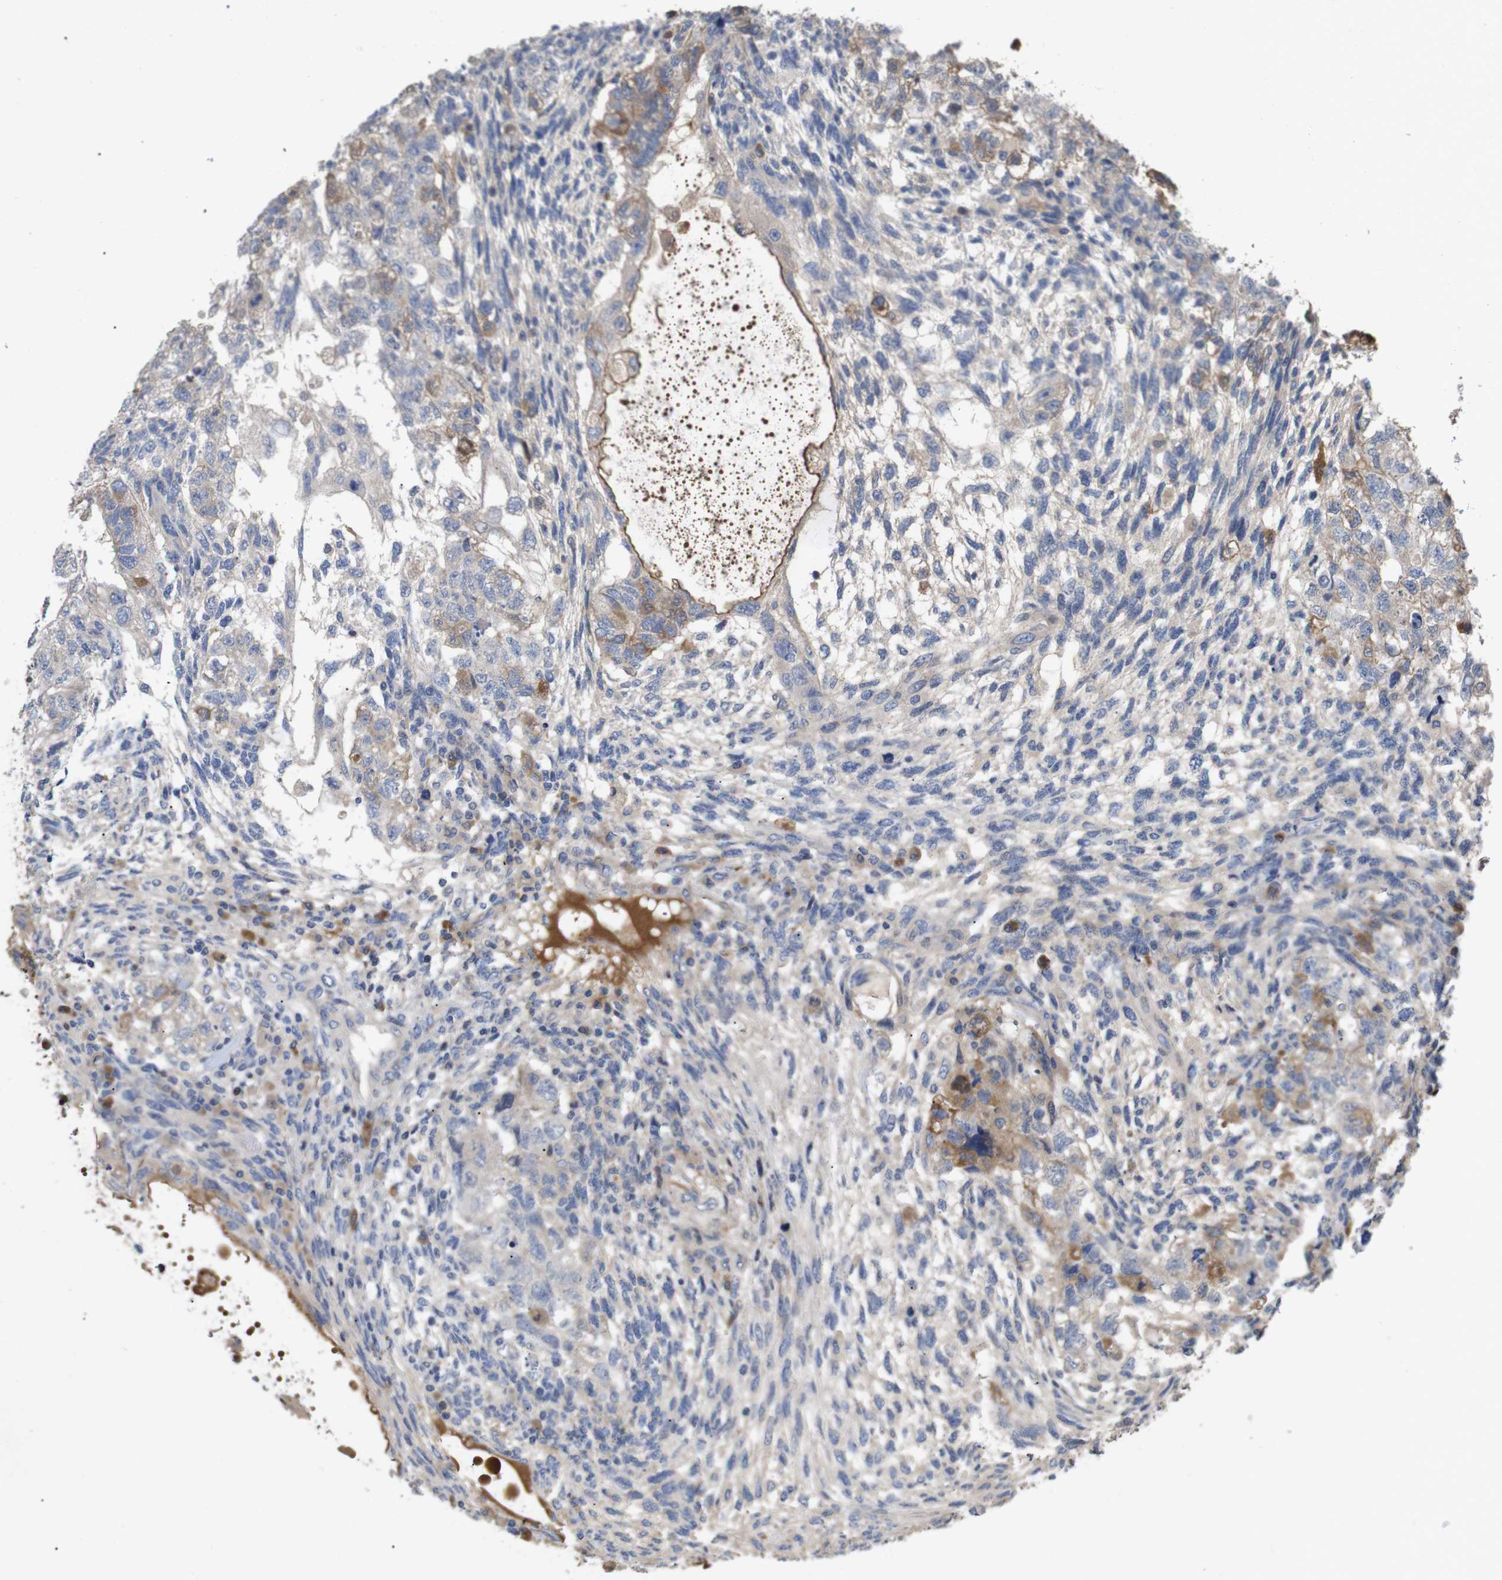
{"staining": {"intensity": "moderate", "quantity": "<25%", "location": "cytoplasmic/membranous"}, "tissue": "testis cancer", "cell_type": "Tumor cells", "image_type": "cancer", "snomed": [{"axis": "morphology", "description": "Normal tissue, NOS"}, {"axis": "morphology", "description": "Carcinoma, Embryonal, NOS"}, {"axis": "topography", "description": "Testis"}], "caption": "Immunohistochemical staining of human testis cancer (embryonal carcinoma) reveals low levels of moderate cytoplasmic/membranous staining in approximately <25% of tumor cells.", "gene": "SPRY3", "patient": {"sex": "male", "age": 36}}